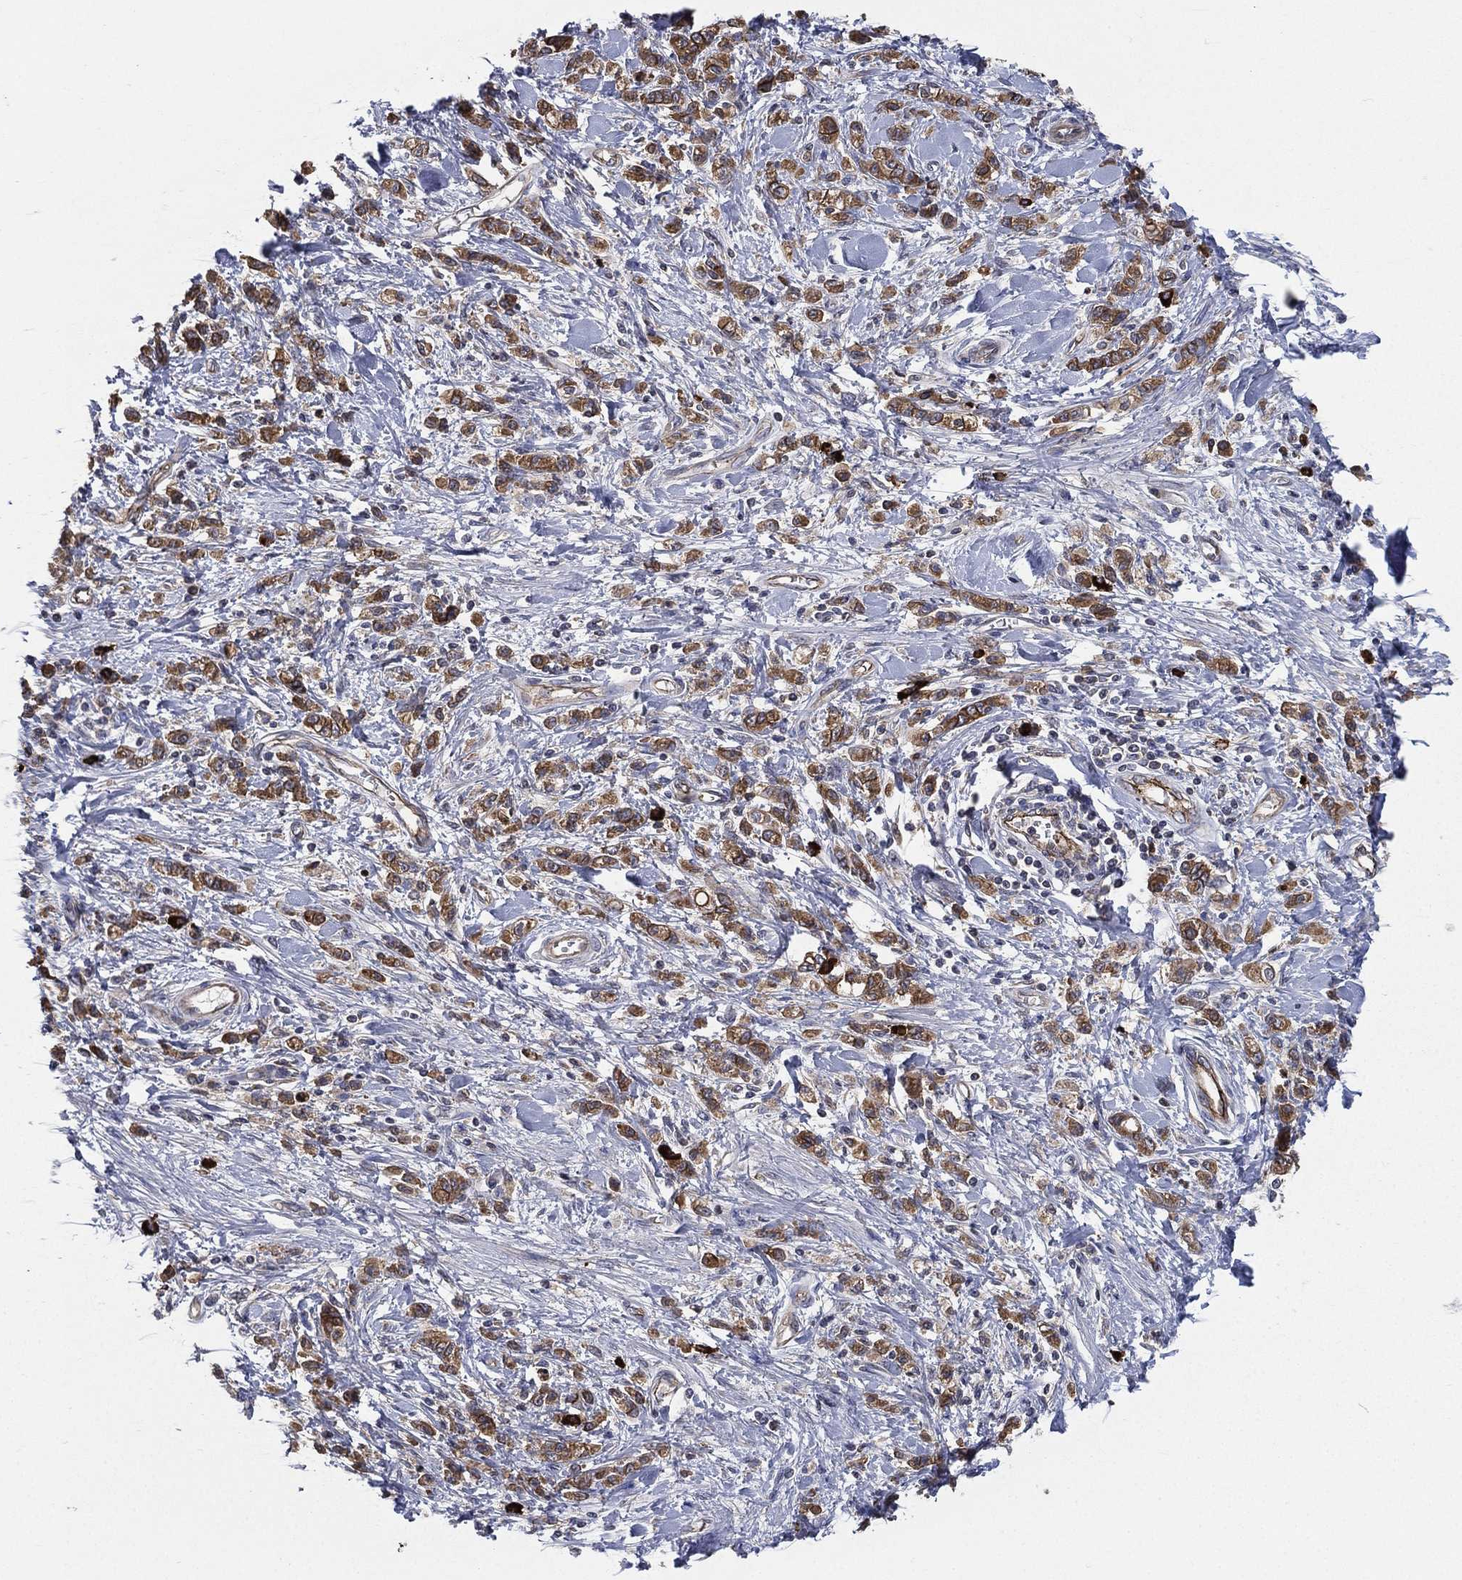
{"staining": {"intensity": "strong", "quantity": ">75%", "location": "cytoplasmic/membranous"}, "tissue": "stomach cancer", "cell_type": "Tumor cells", "image_type": "cancer", "snomed": [{"axis": "morphology", "description": "Adenocarcinoma, NOS"}, {"axis": "topography", "description": "Stomach"}], "caption": "This micrograph shows adenocarcinoma (stomach) stained with immunohistochemistry (IHC) to label a protein in brown. The cytoplasmic/membranous of tumor cells show strong positivity for the protein. Nuclei are counter-stained blue.", "gene": "SMPD3", "patient": {"sex": "male", "age": 77}}